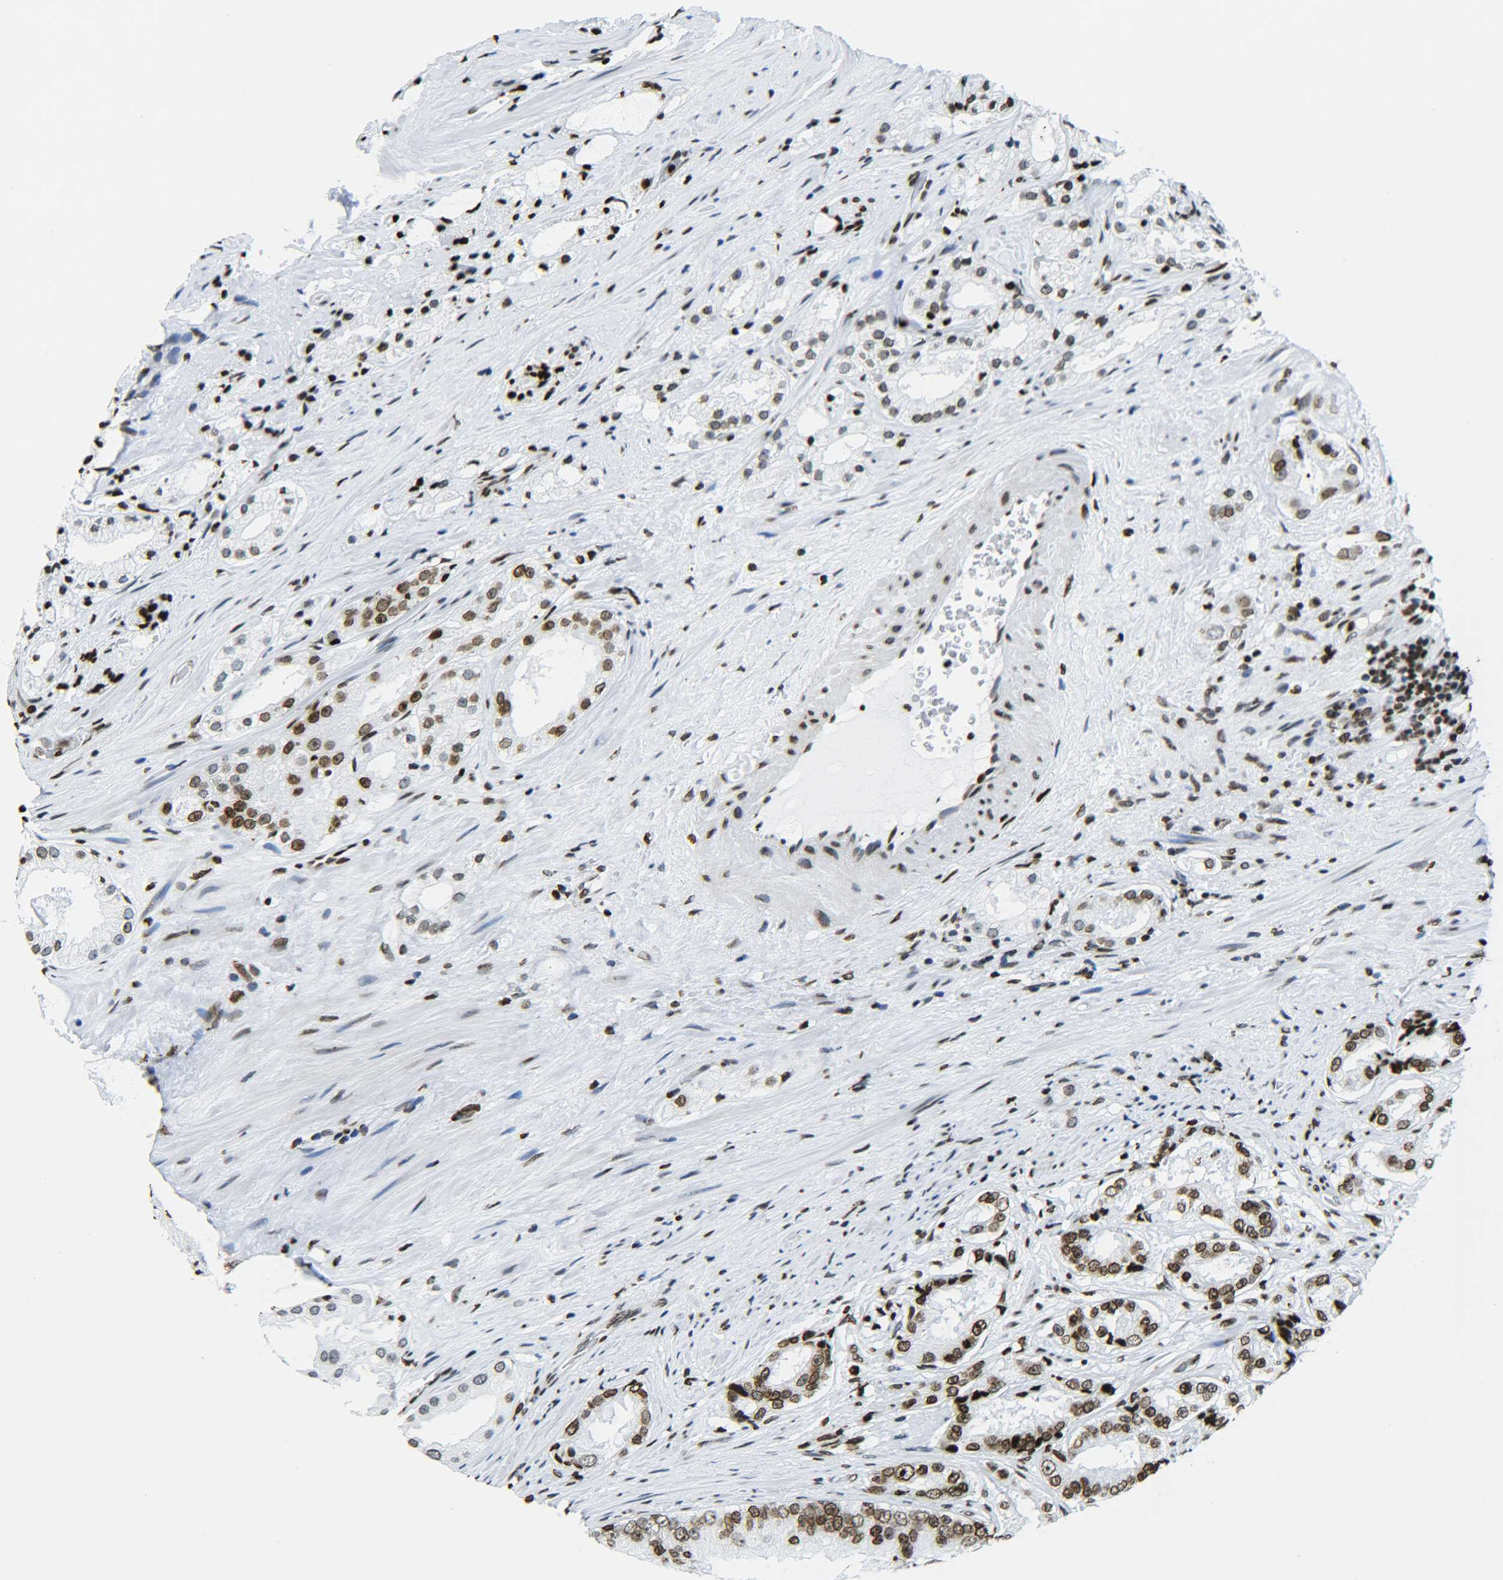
{"staining": {"intensity": "moderate", "quantity": ">75%", "location": "nuclear"}, "tissue": "prostate cancer", "cell_type": "Tumor cells", "image_type": "cancer", "snomed": [{"axis": "morphology", "description": "Adenocarcinoma, High grade"}, {"axis": "topography", "description": "Prostate"}], "caption": "Brown immunohistochemical staining in human prostate cancer shows moderate nuclear positivity in about >75% of tumor cells.", "gene": "H2AX", "patient": {"sex": "male", "age": 73}}